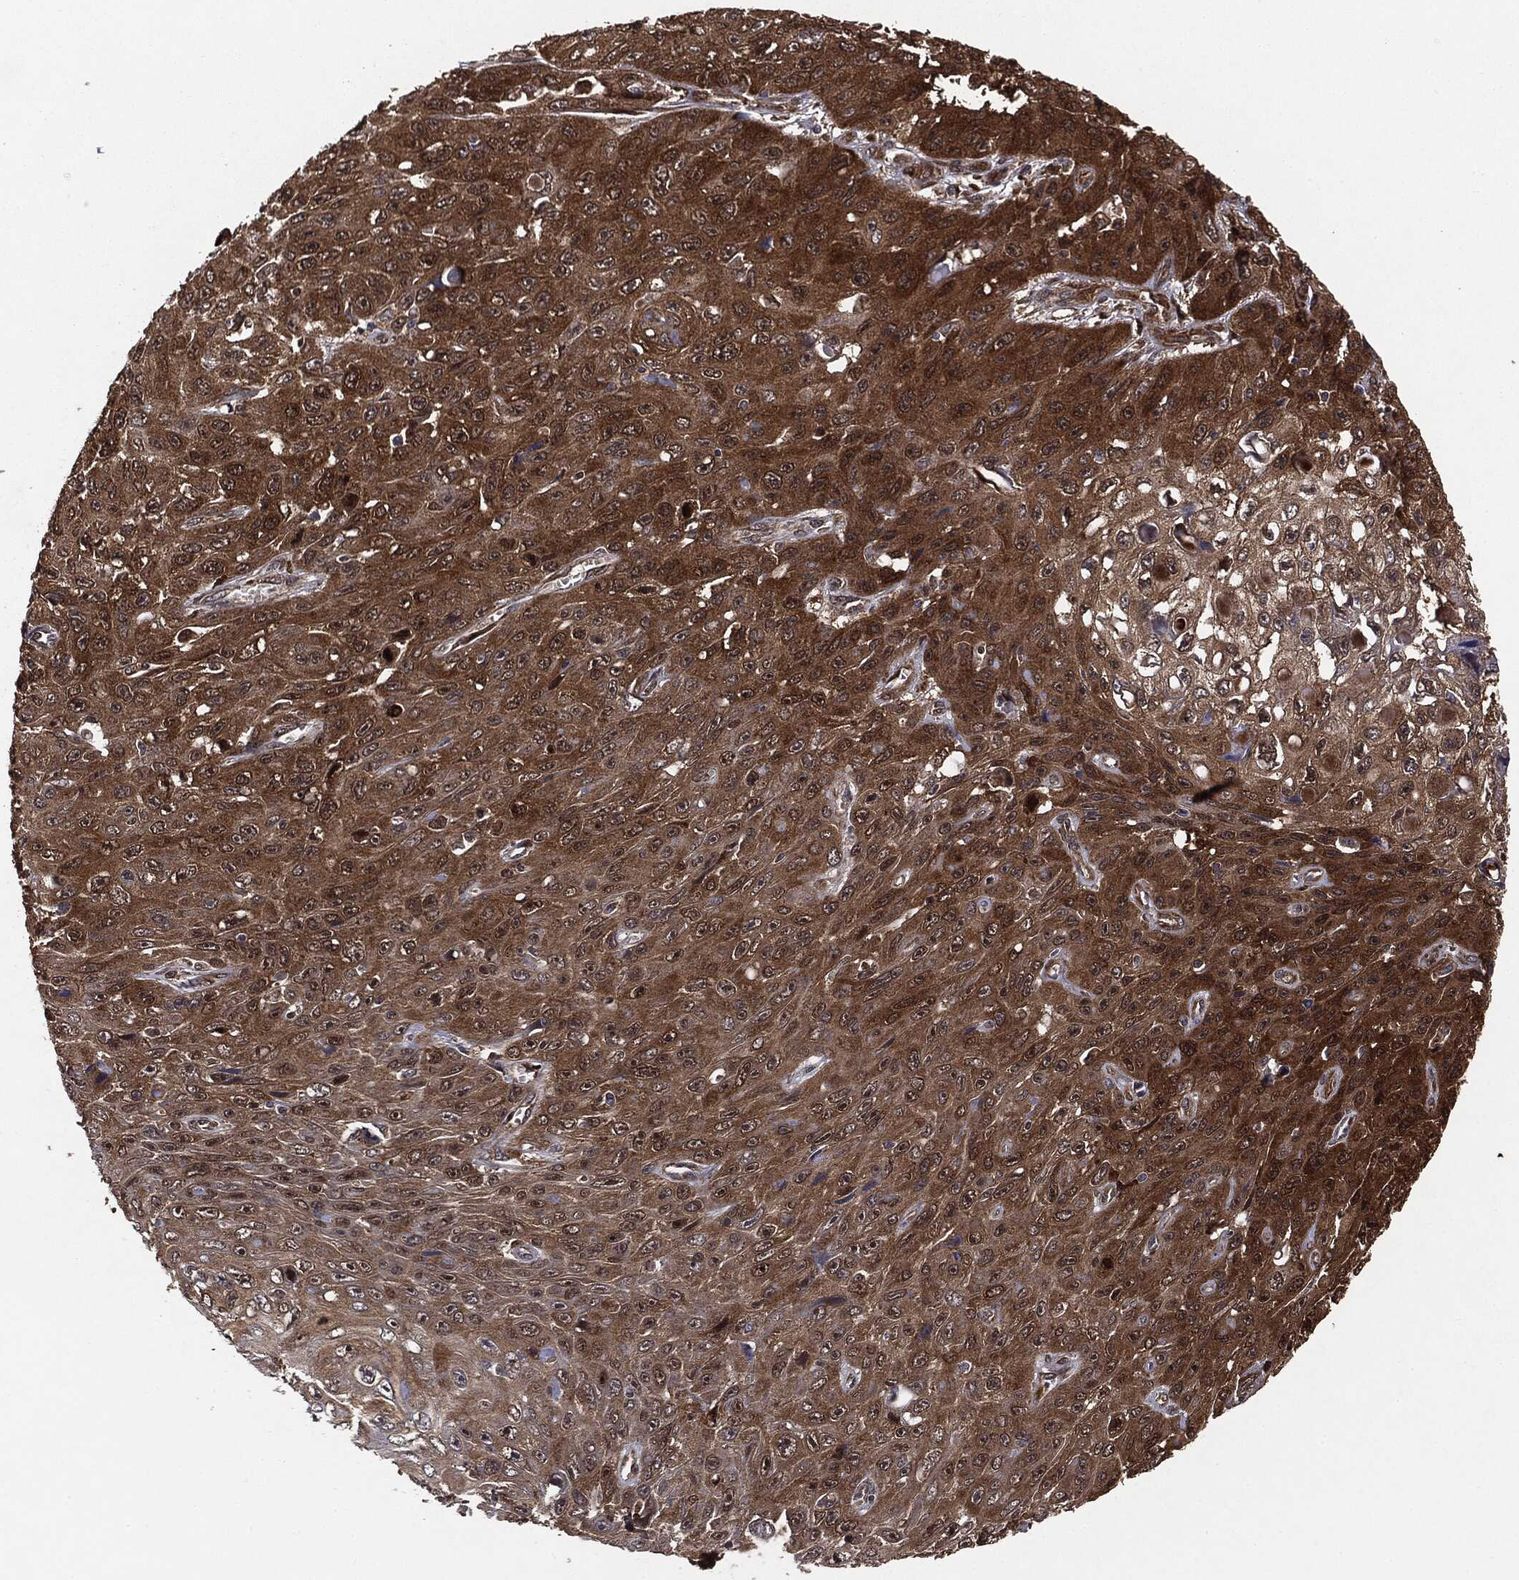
{"staining": {"intensity": "strong", "quantity": ">75%", "location": "cytoplasmic/membranous"}, "tissue": "skin cancer", "cell_type": "Tumor cells", "image_type": "cancer", "snomed": [{"axis": "morphology", "description": "Squamous cell carcinoma, NOS"}, {"axis": "topography", "description": "Skin"}], "caption": "A high-resolution image shows IHC staining of skin cancer, which shows strong cytoplasmic/membranous positivity in about >75% of tumor cells.", "gene": "NME1", "patient": {"sex": "male", "age": 82}}